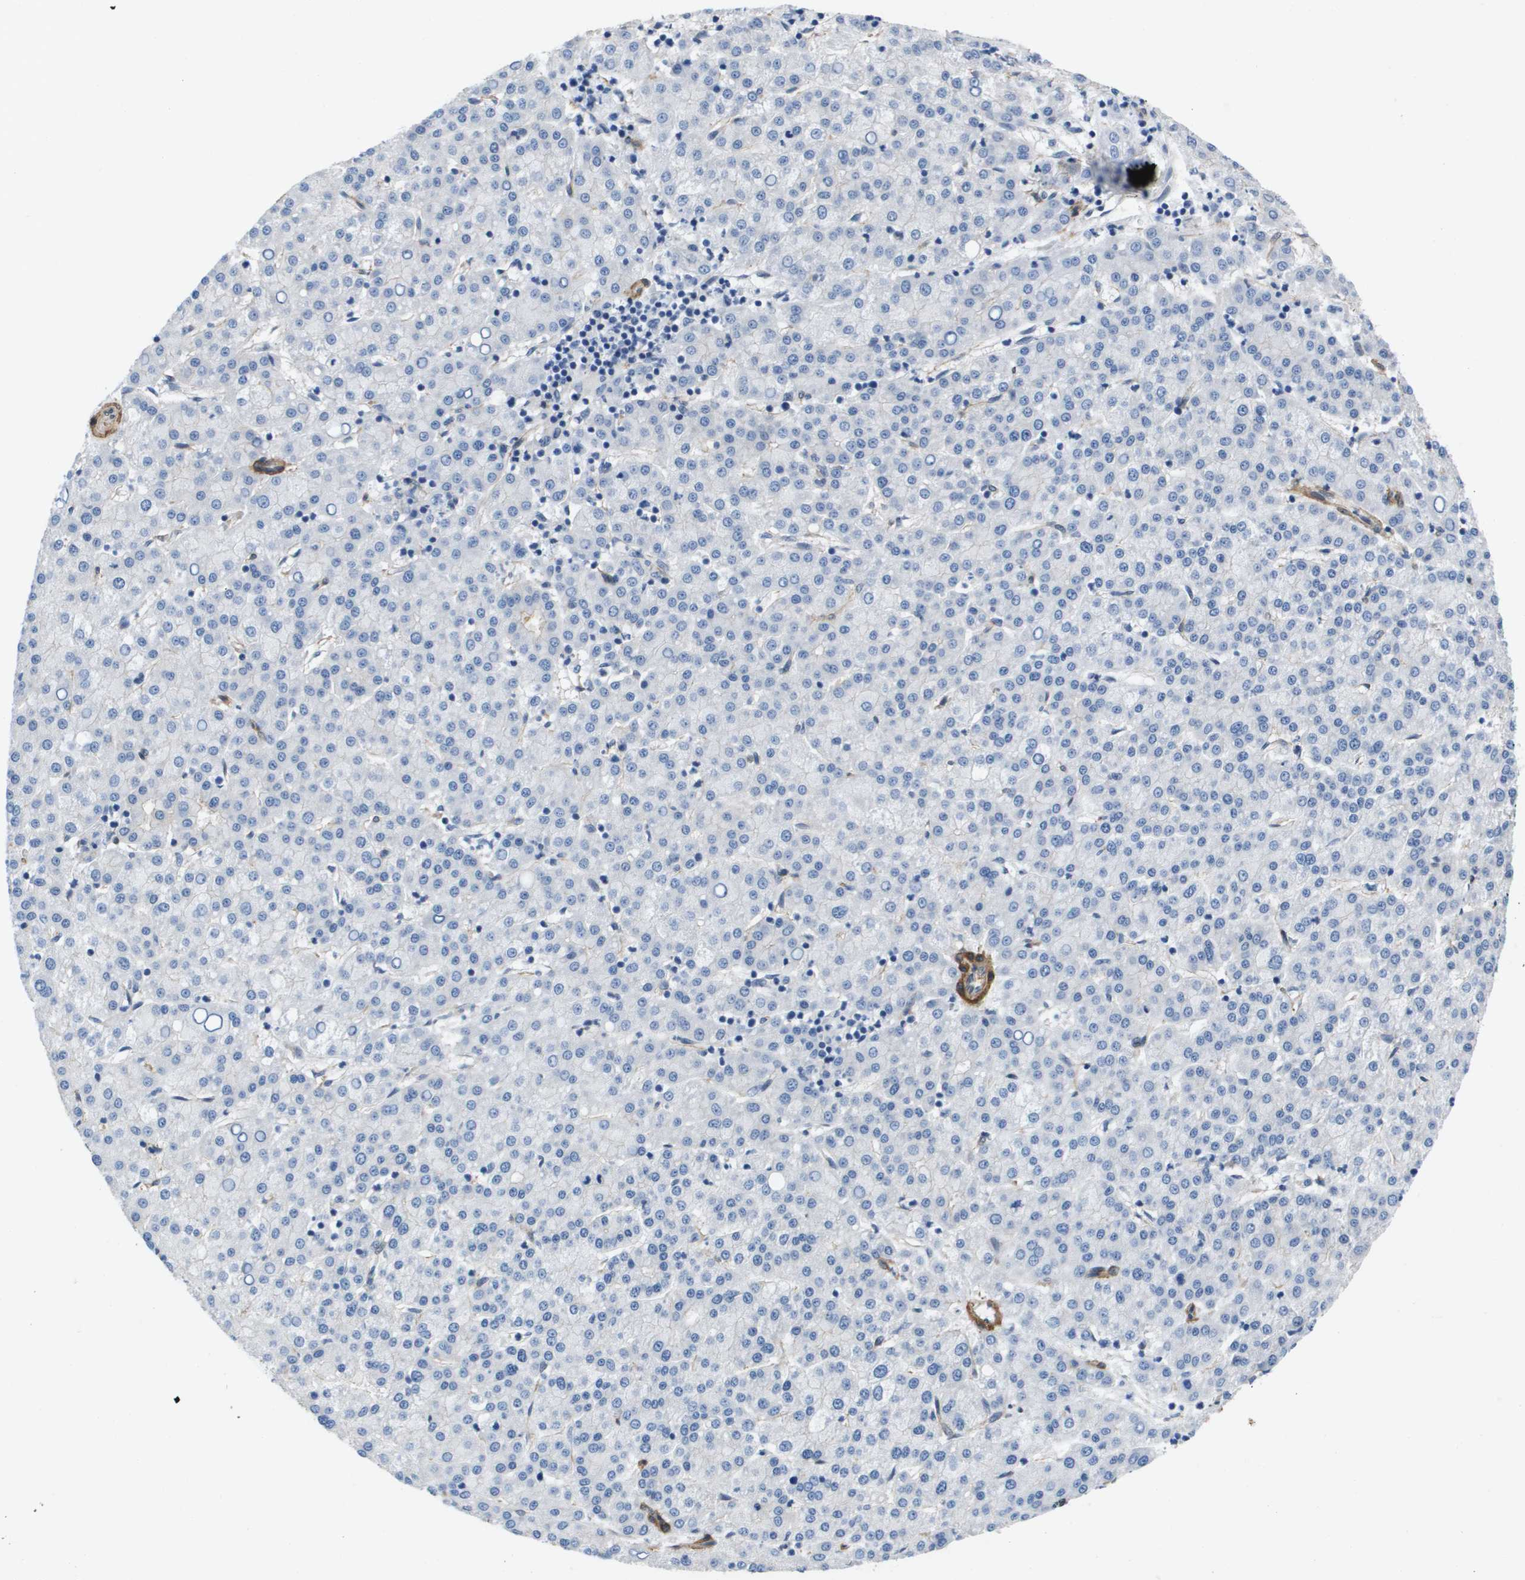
{"staining": {"intensity": "negative", "quantity": "none", "location": "none"}, "tissue": "liver cancer", "cell_type": "Tumor cells", "image_type": "cancer", "snomed": [{"axis": "morphology", "description": "Carcinoma, Hepatocellular, NOS"}, {"axis": "topography", "description": "Liver"}], "caption": "High power microscopy photomicrograph of an immunohistochemistry (IHC) image of liver cancer, revealing no significant staining in tumor cells. The staining was performed using DAB to visualize the protein expression in brown, while the nuclei were stained in blue with hematoxylin (Magnification: 20x).", "gene": "LPP", "patient": {"sex": "female", "age": 58}}